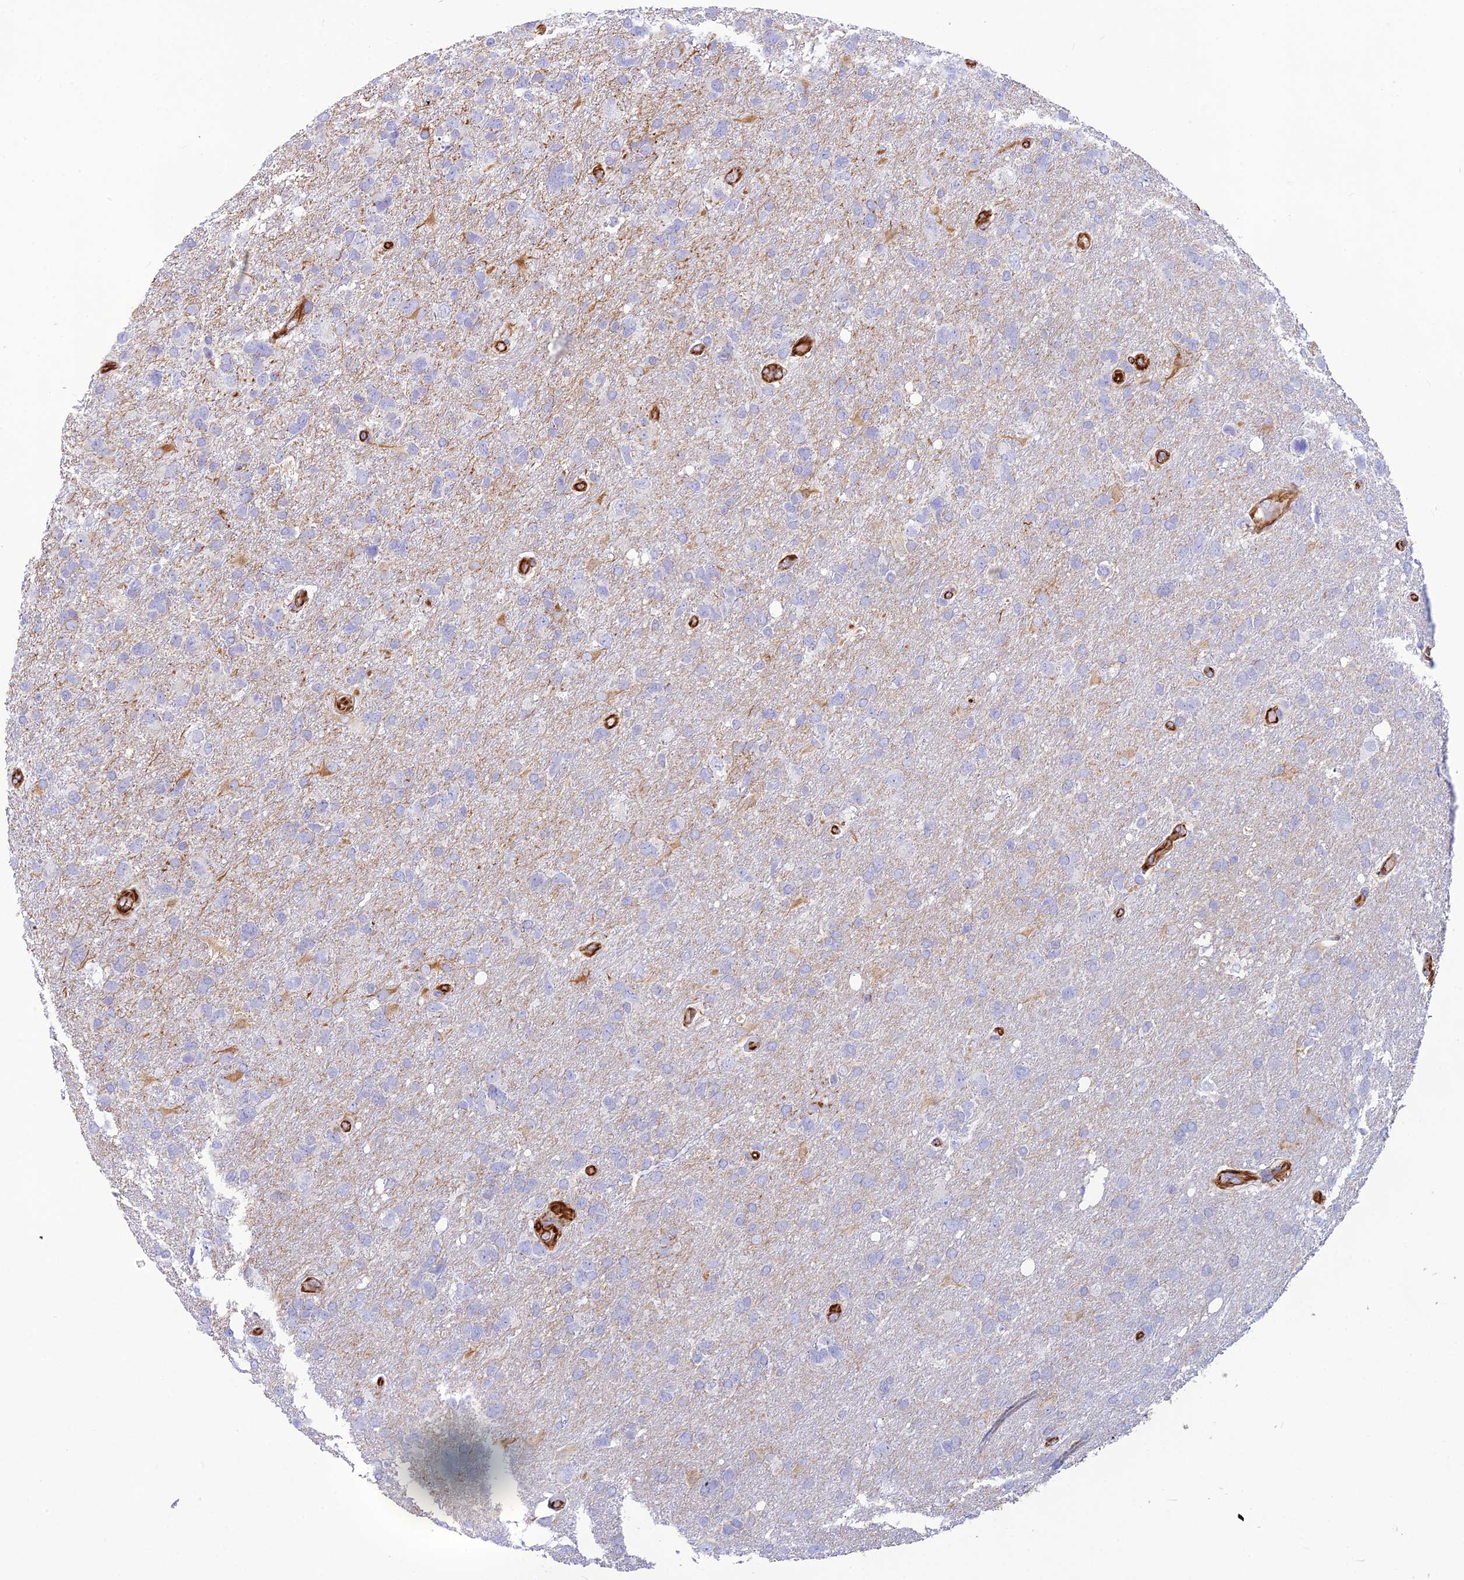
{"staining": {"intensity": "negative", "quantity": "none", "location": "none"}, "tissue": "glioma", "cell_type": "Tumor cells", "image_type": "cancer", "snomed": [{"axis": "morphology", "description": "Glioma, malignant, High grade"}, {"axis": "topography", "description": "Brain"}], "caption": "Tumor cells show no significant protein staining in malignant glioma (high-grade).", "gene": "FBXL20", "patient": {"sex": "male", "age": 61}}